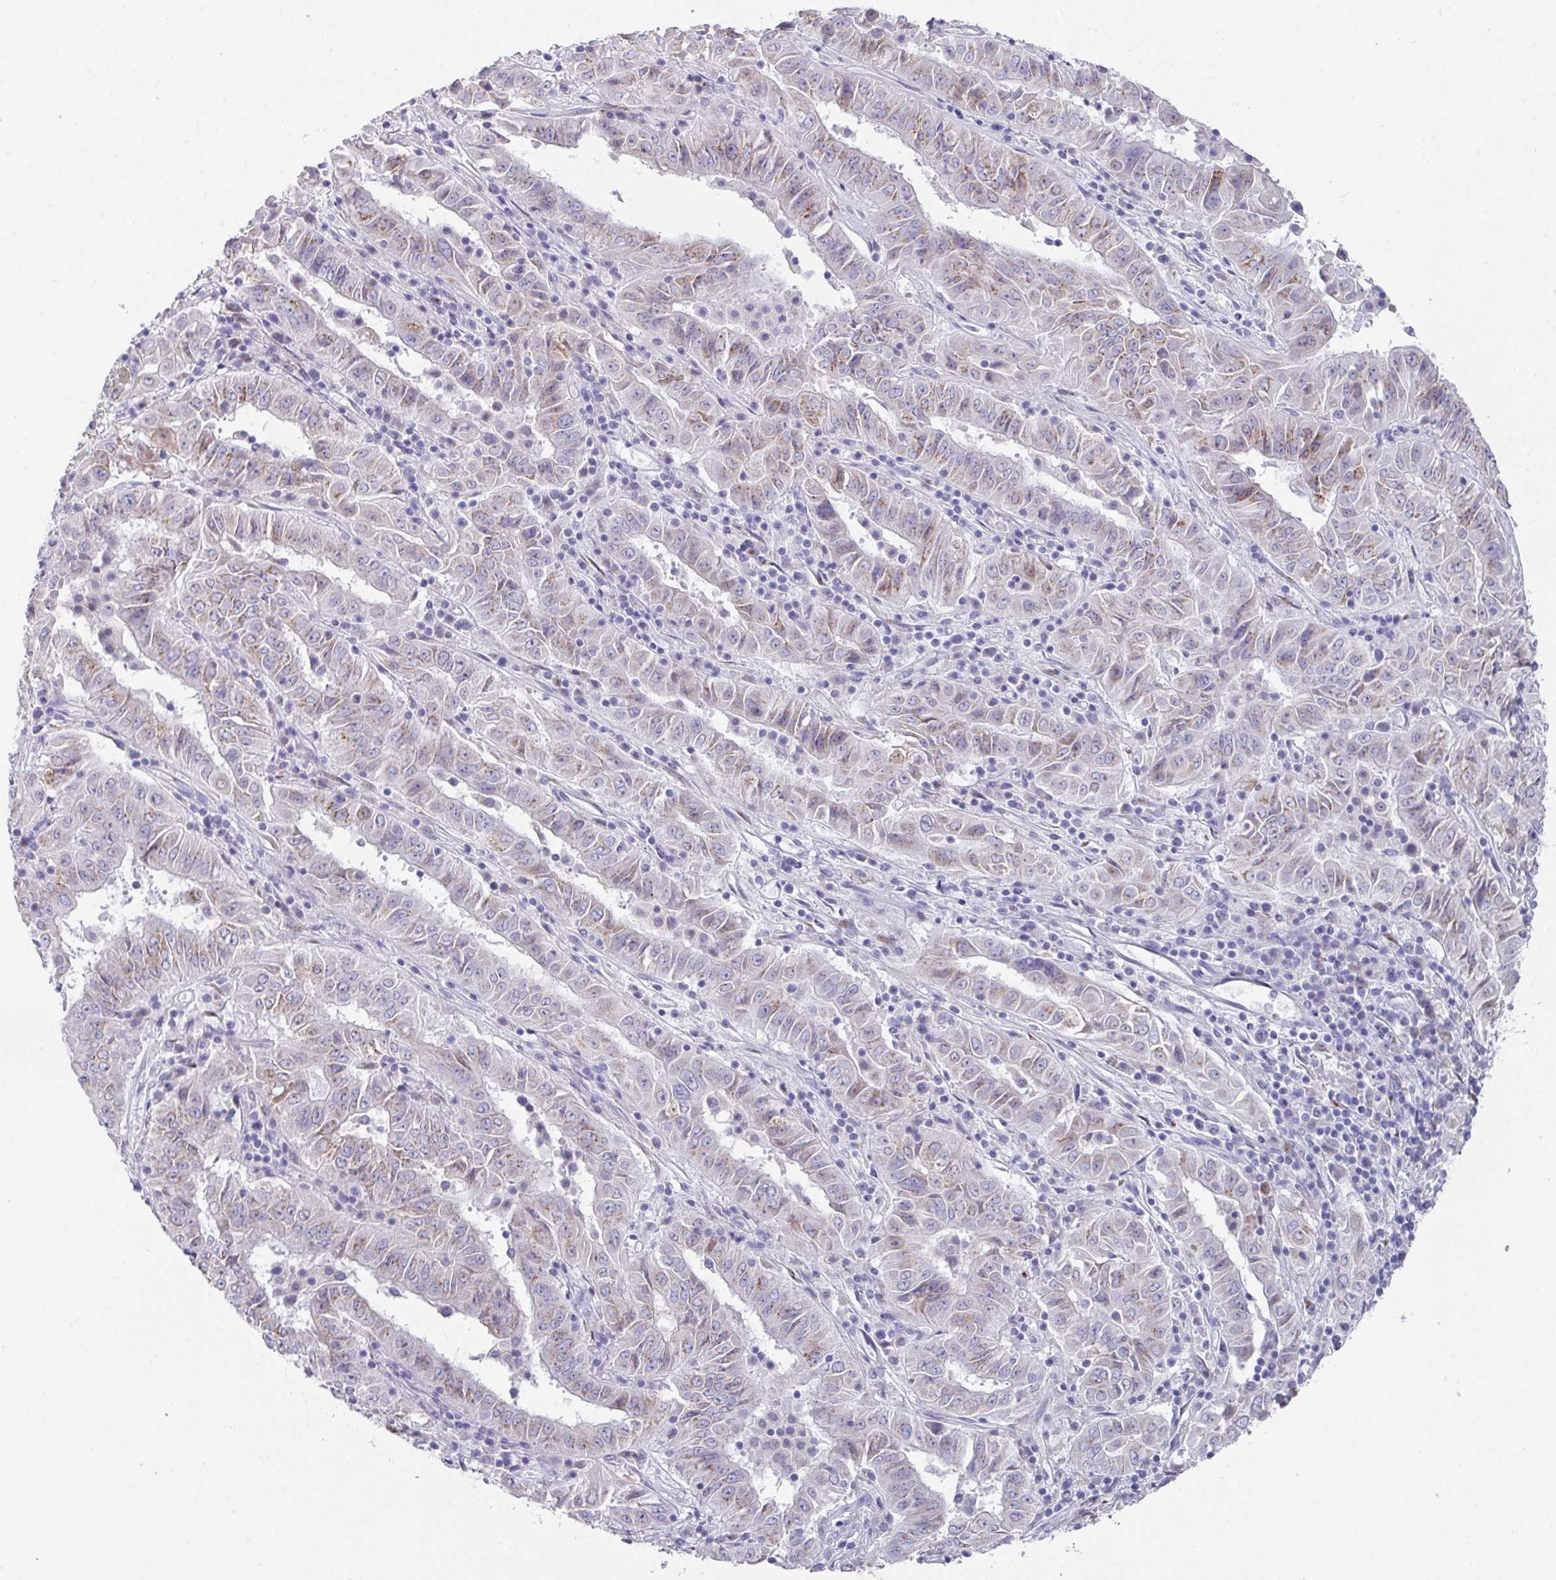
{"staining": {"intensity": "weak", "quantity": "25%-75%", "location": "cytoplasmic/membranous"}, "tissue": "pancreatic cancer", "cell_type": "Tumor cells", "image_type": "cancer", "snomed": [{"axis": "morphology", "description": "Adenocarcinoma, NOS"}, {"axis": "topography", "description": "Pancreas"}], "caption": "Approximately 25%-75% of tumor cells in human pancreatic cancer demonstrate weak cytoplasmic/membranous protein positivity as visualized by brown immunohistochemical staining.", "gene": "VKORC1L1", "patient": {"sex": "male", "age": 63}}